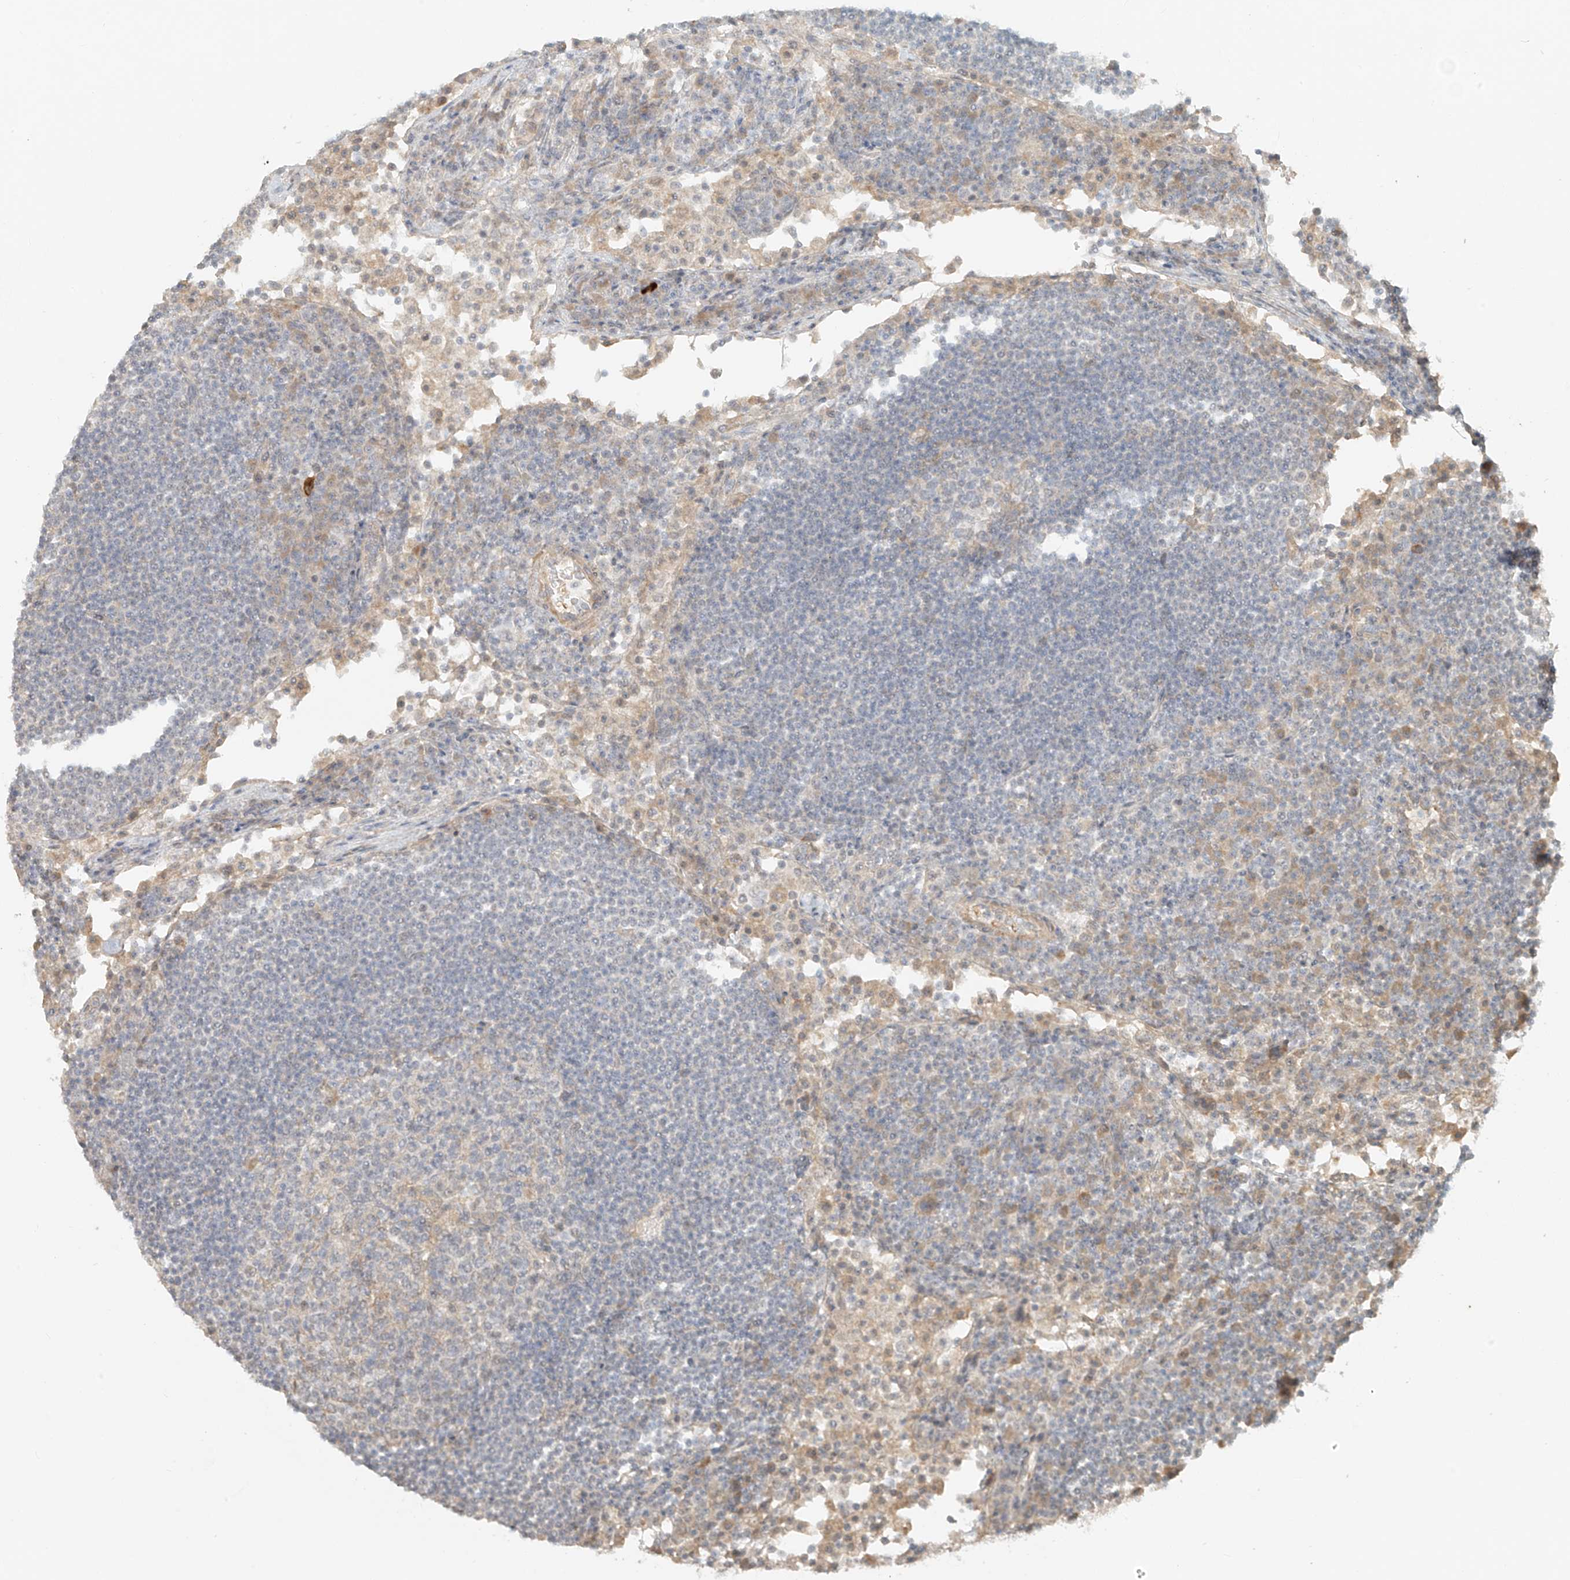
{"staining": {"intensity": "negative", "quantity": "none", "location": "none"}, "tissue": "lymph node", "cell_type": "Germinal center cells", "image_type": "normal", "snomed": [{"axis": "morphology", "description": "Normal tissue, NOS"}, {"axis": "topography", "description": "Lymph node"}], "caption": "High power microscopy histopathology image of an immunohistochemistry histopathology image of normal lymph node, revealing no significant positivity in germinal center cells. Brightfield microscopy of immunohistochemistry stained with DAB (3,3'-diaminobenzidine) (brown) and hematoxylin (blue), captured at high magnification.", "gene": "ABCD1", "patient": {"sex": "female", "age": 53}}